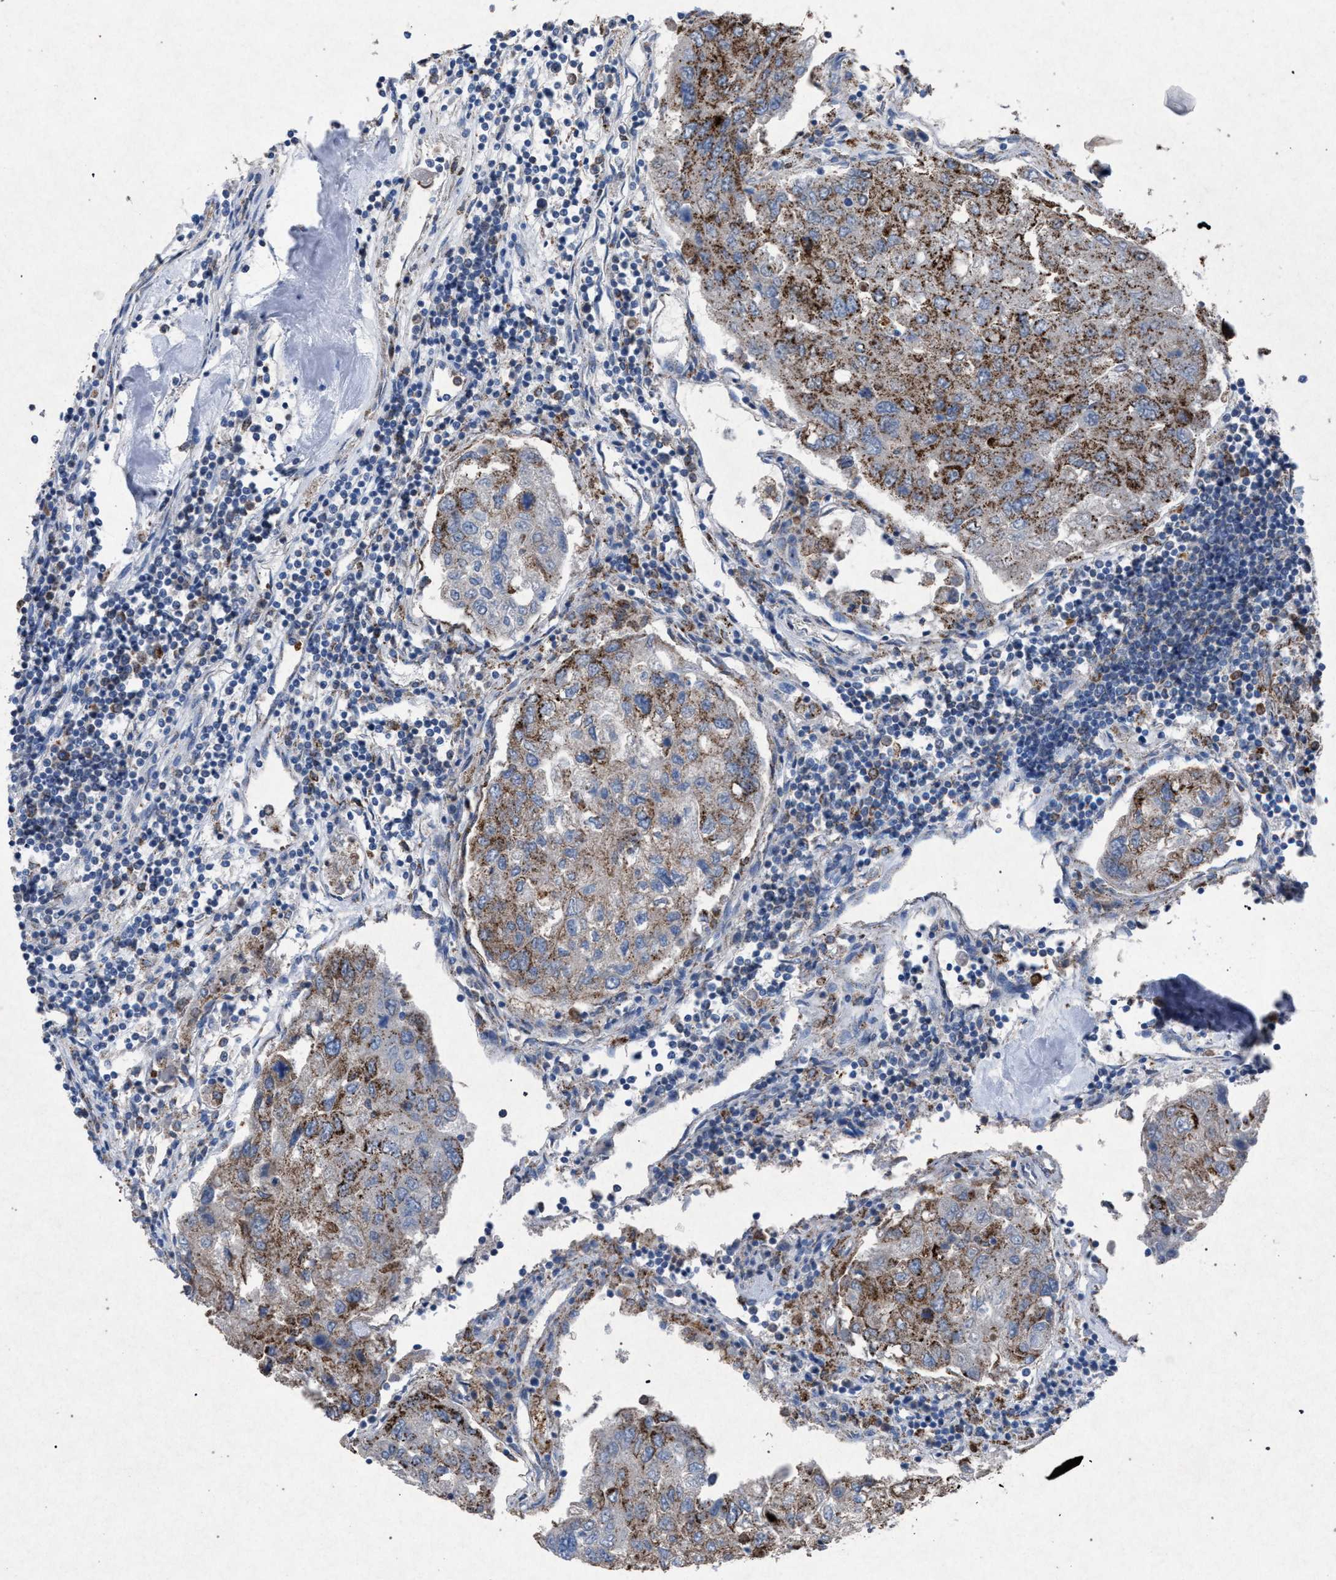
{"staining": {"intensity": "moderate", "quantity": ">75%", "location": "cytoplasmic/membranous"}, "tissue": "urothelial cancer", "cell_type": "Tumor cells", "image_type": "cancer", "snomed": [{"axis": "morphology", "description": "Urothelial carcinoma, High grade"}, {"axis": "topography", "description": "Lymph node"}, {"axis": "topography", "description": "Urinary bladder"}], "caption": "An IHC photomicrograph of tumor tissue is shown. Protein staining in brown shows moderate cytoplasmic/membranous positivity in urothelial carcinoma (high-grade) within tumor cells. Immunohistochemistry (ihc) stains the protein of interest in brown and the nuclei are stained blue.", "gene": "HSD17B4", "patient": {"sex": "male", "age": 51}}